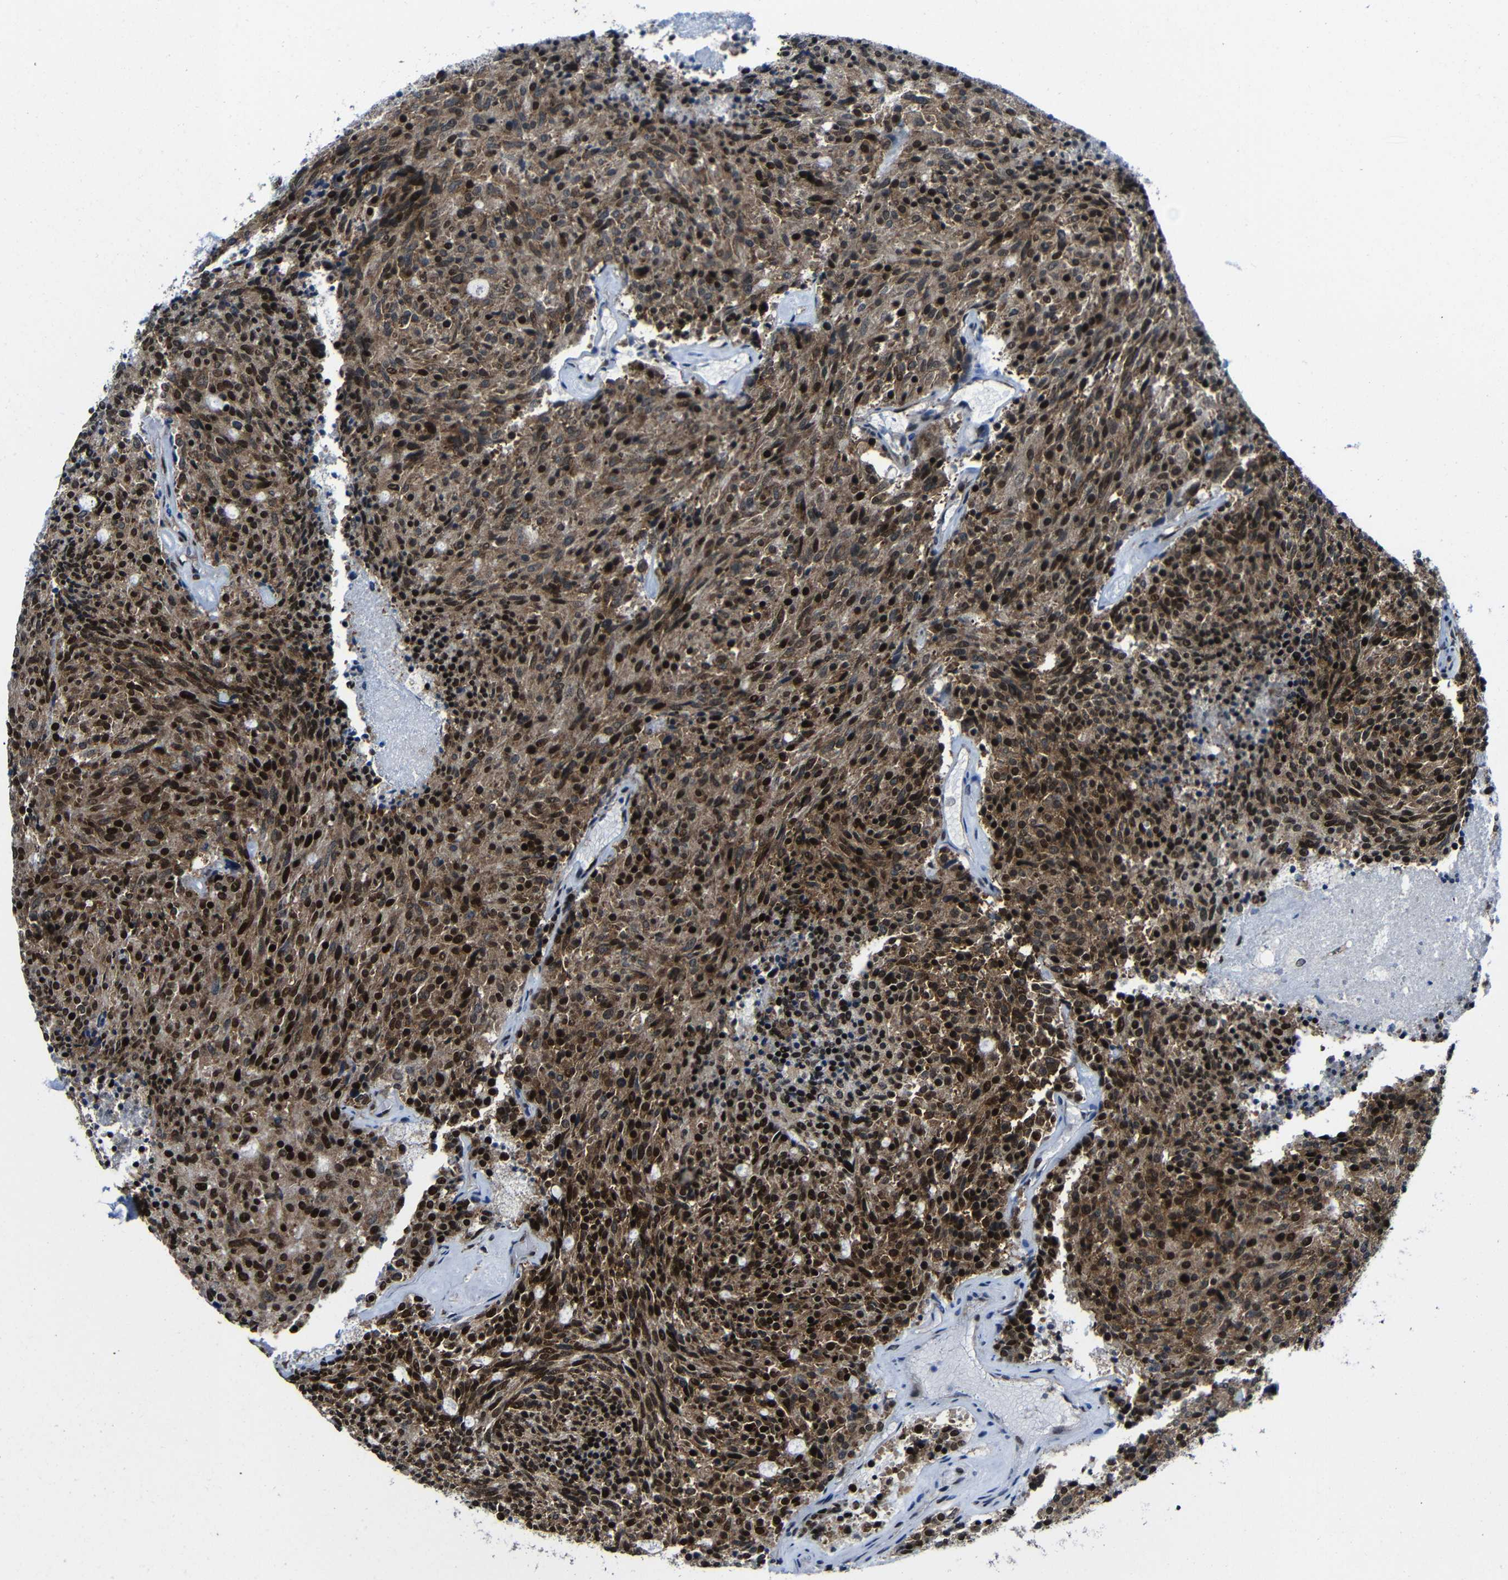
{"staining": {"intensity": "strong", "quantity": "25%-75%", "location": "nuclear"}, "tissue": "carcinoid", "cell_type": "Tumor cells", "image_type": "cancer", "snomed": [{"axis": "morphology", "description": "Carcinoid, malignant, NOS"}, {"axis": "topography", "description": "Pancreas"}], "caption": "Strong nuclear expression for a protein is seen in approximately 25%-75% of tumor cells of carcinoid using immunohistochemistry (IHC).", "gene": "PTBP1", "patient": {"sex": "female", "age": 54}}